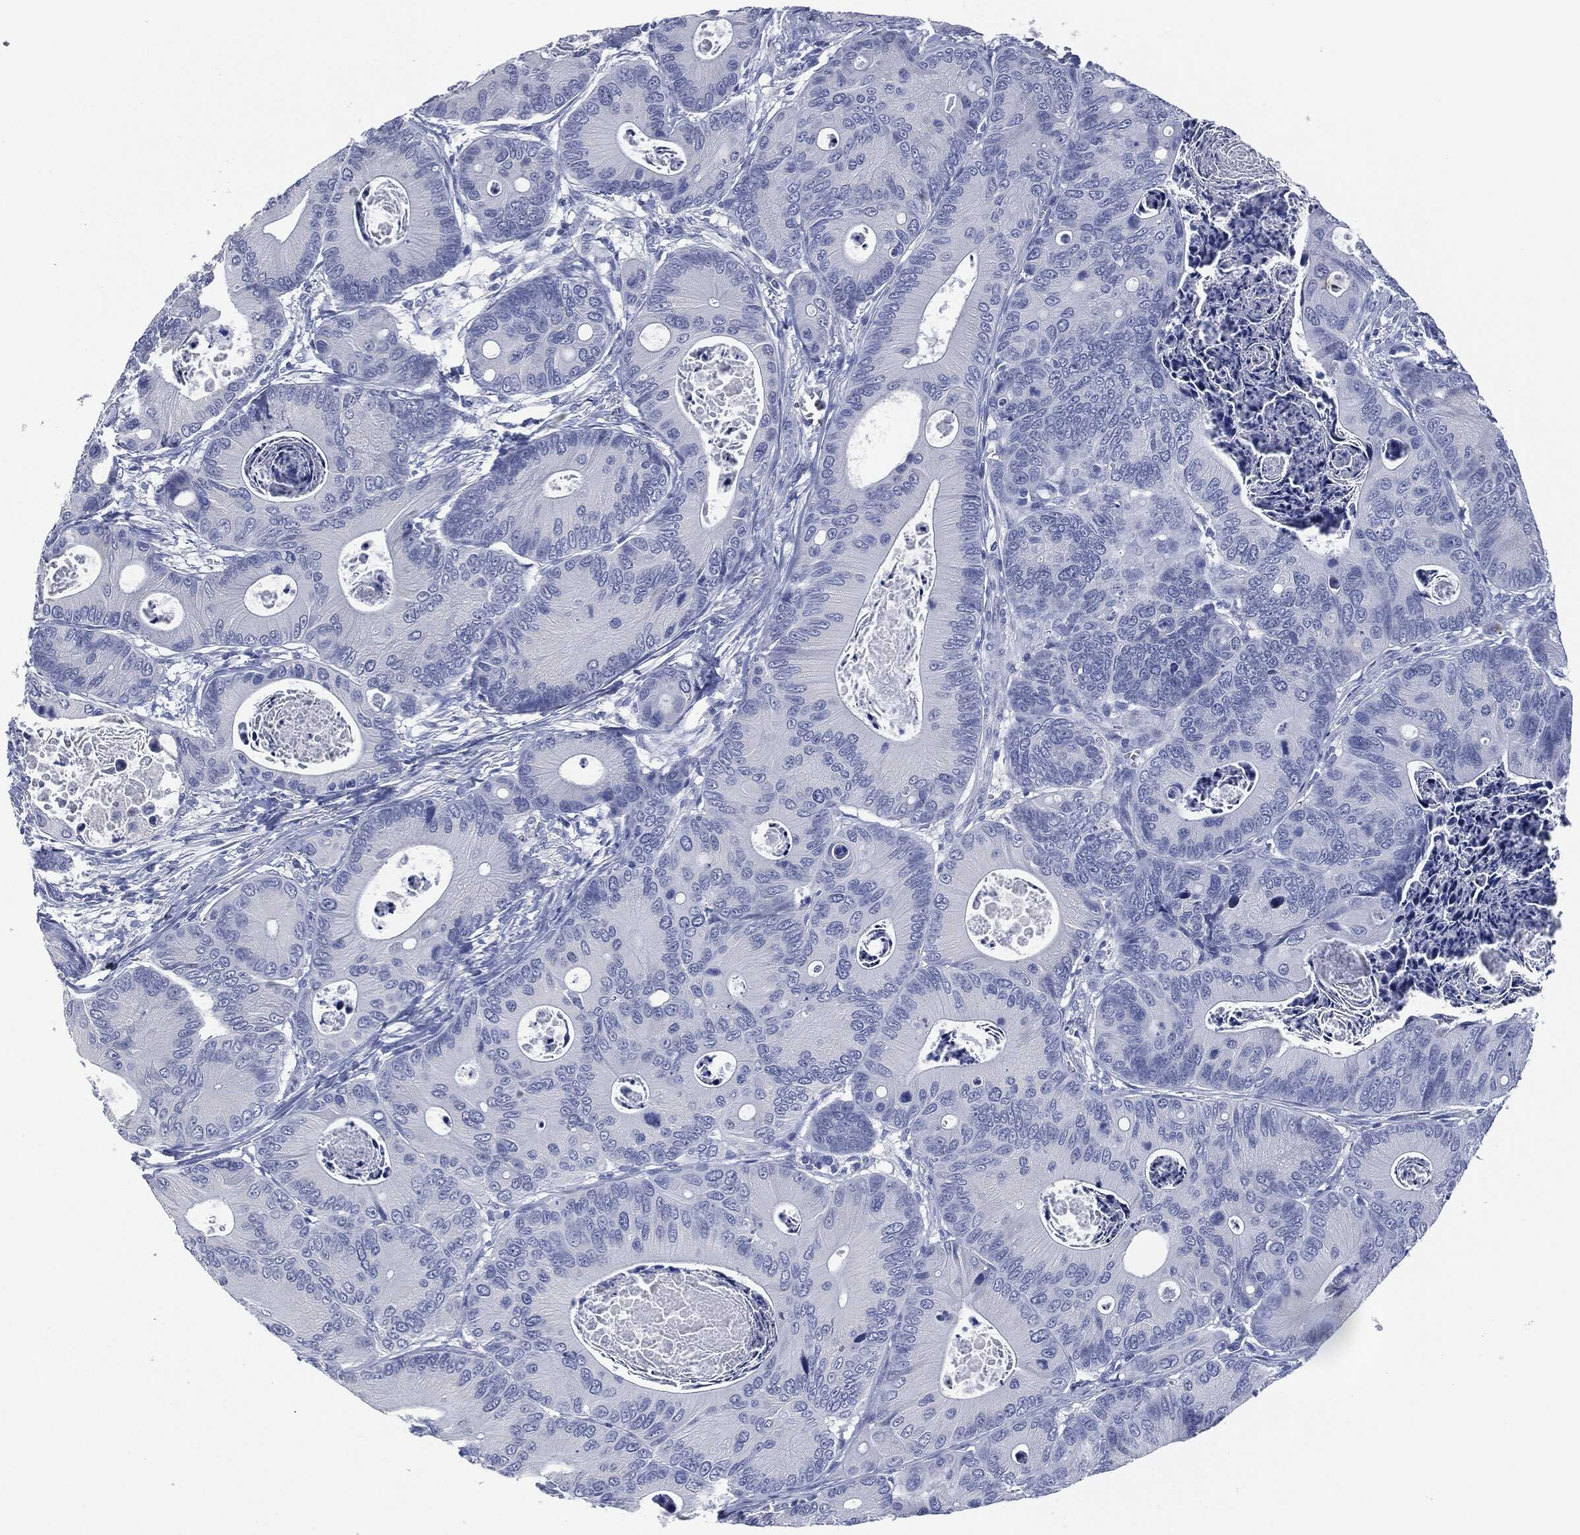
{"staining": {"intensity": "negative", "quantity": "none", "location": "none"}, "tissue": "colorectal cancer", "cell_type": "Tumor cells", "image_type": "cancer", "snomed": [{"axis": "morphology", "description": "Adenocarcinoma, NOS"}, {"axis": "topography", "description": "Colon"}], "caption": "There is no significant staining in tumor cells of adenocarcinoma (colorectal).", "gene": "MUC16", "patient": {"sex": "female", "age": 78}}